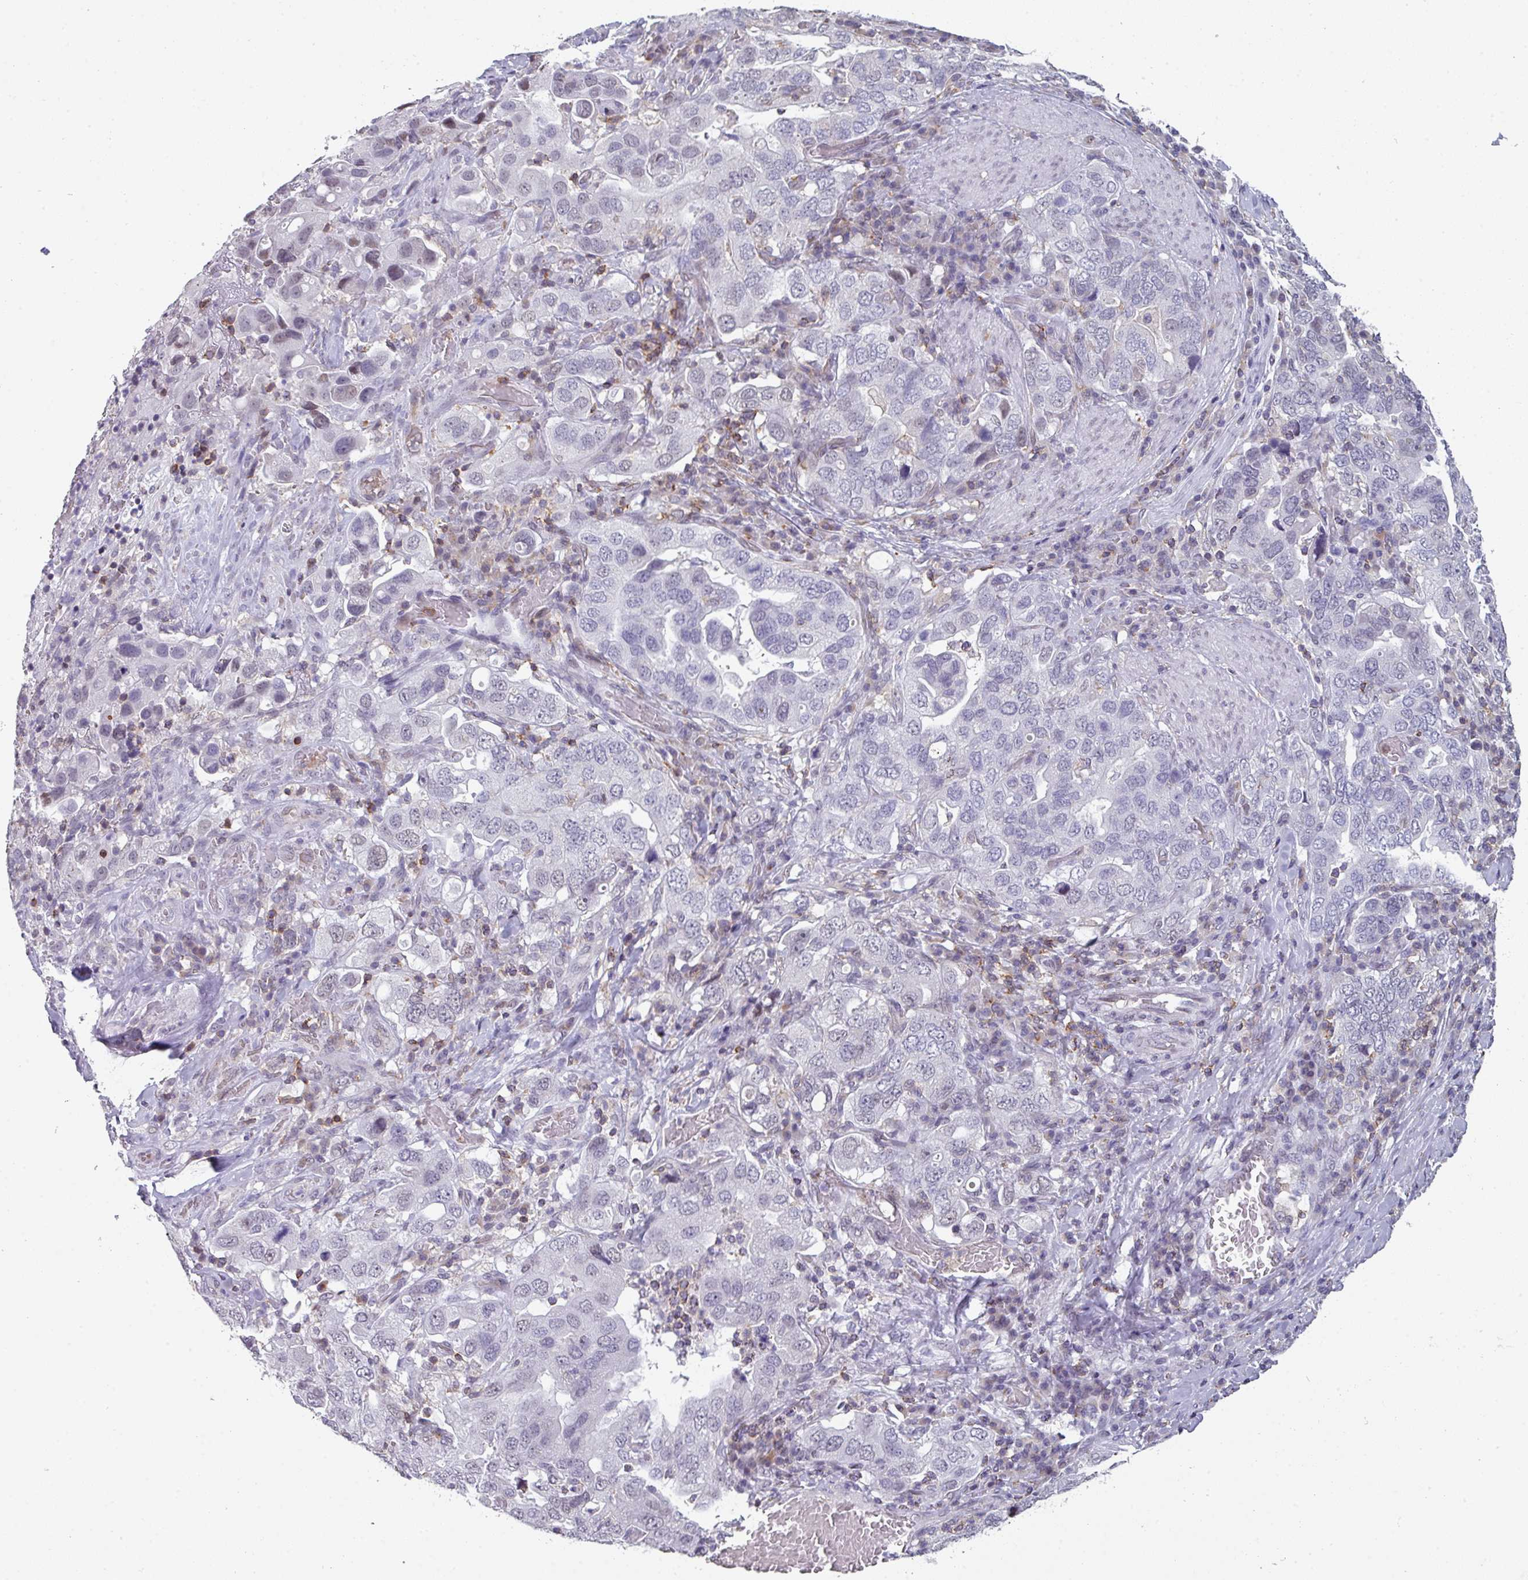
{"staining": {"intensity": "negative", "quantity": "none", "location": "none"}, "tissue": "stomach cancer", "cell_type": "Tumor cells", "image_type": "cancer", "snomed": [{"axis": "morphology", "description": "Adenocarcinoma, NOS"}, {"axis": "topography", "description": "Stomach, upper"}], "caption": "Tumor cells are negative for brown protein staining in stomach adenocarcinoma.", "gene": "RASAL3", "patient": {"sex": "male", "age": 62}}